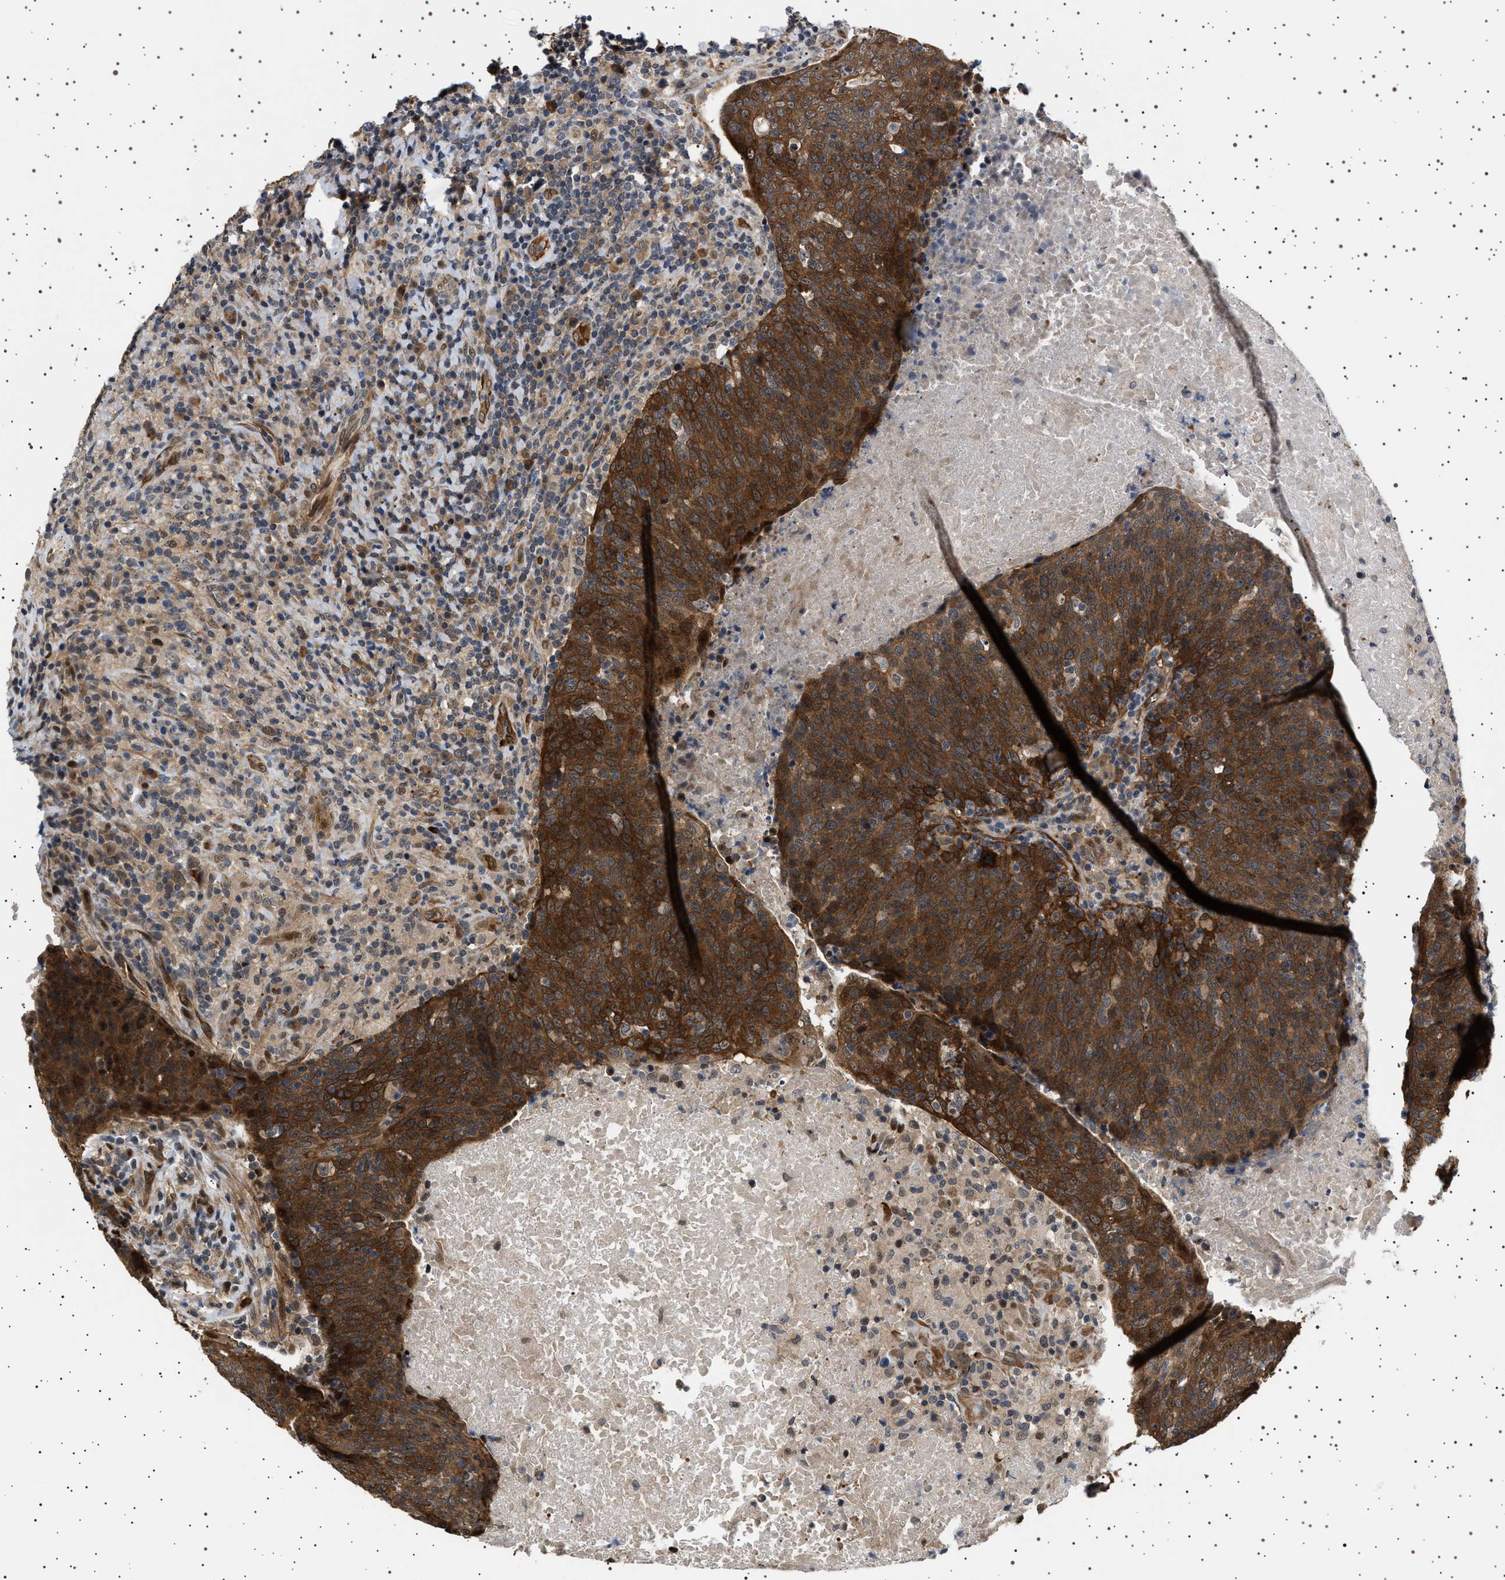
{"staining": {"intensity": "strong", "quantity": ">75%", "location": "cytoplasmic/membranous"}, "tissue": "head and neck cancer", "cell_type": "Tumor cells", "image_type": "cancer", "snomed": [{"axis": "morphology", "description": "Squamous cell carcinoma, NOS"}, {"axis": "morphology", "description": "Squamous cell carcinoma, metastatic, NOS"}, {"axis": "topography", "description": "Lymph node"}, {"axis": "topography", "description": "Head-Neck"}], "caption": "Tumor cells reveal high levels of strong cytoplasmic/membranous positivity in approximately >75% of cells in head and neck cancer.", "gene": "BAG3", "patient": {"sex": "male", "age": 62}}